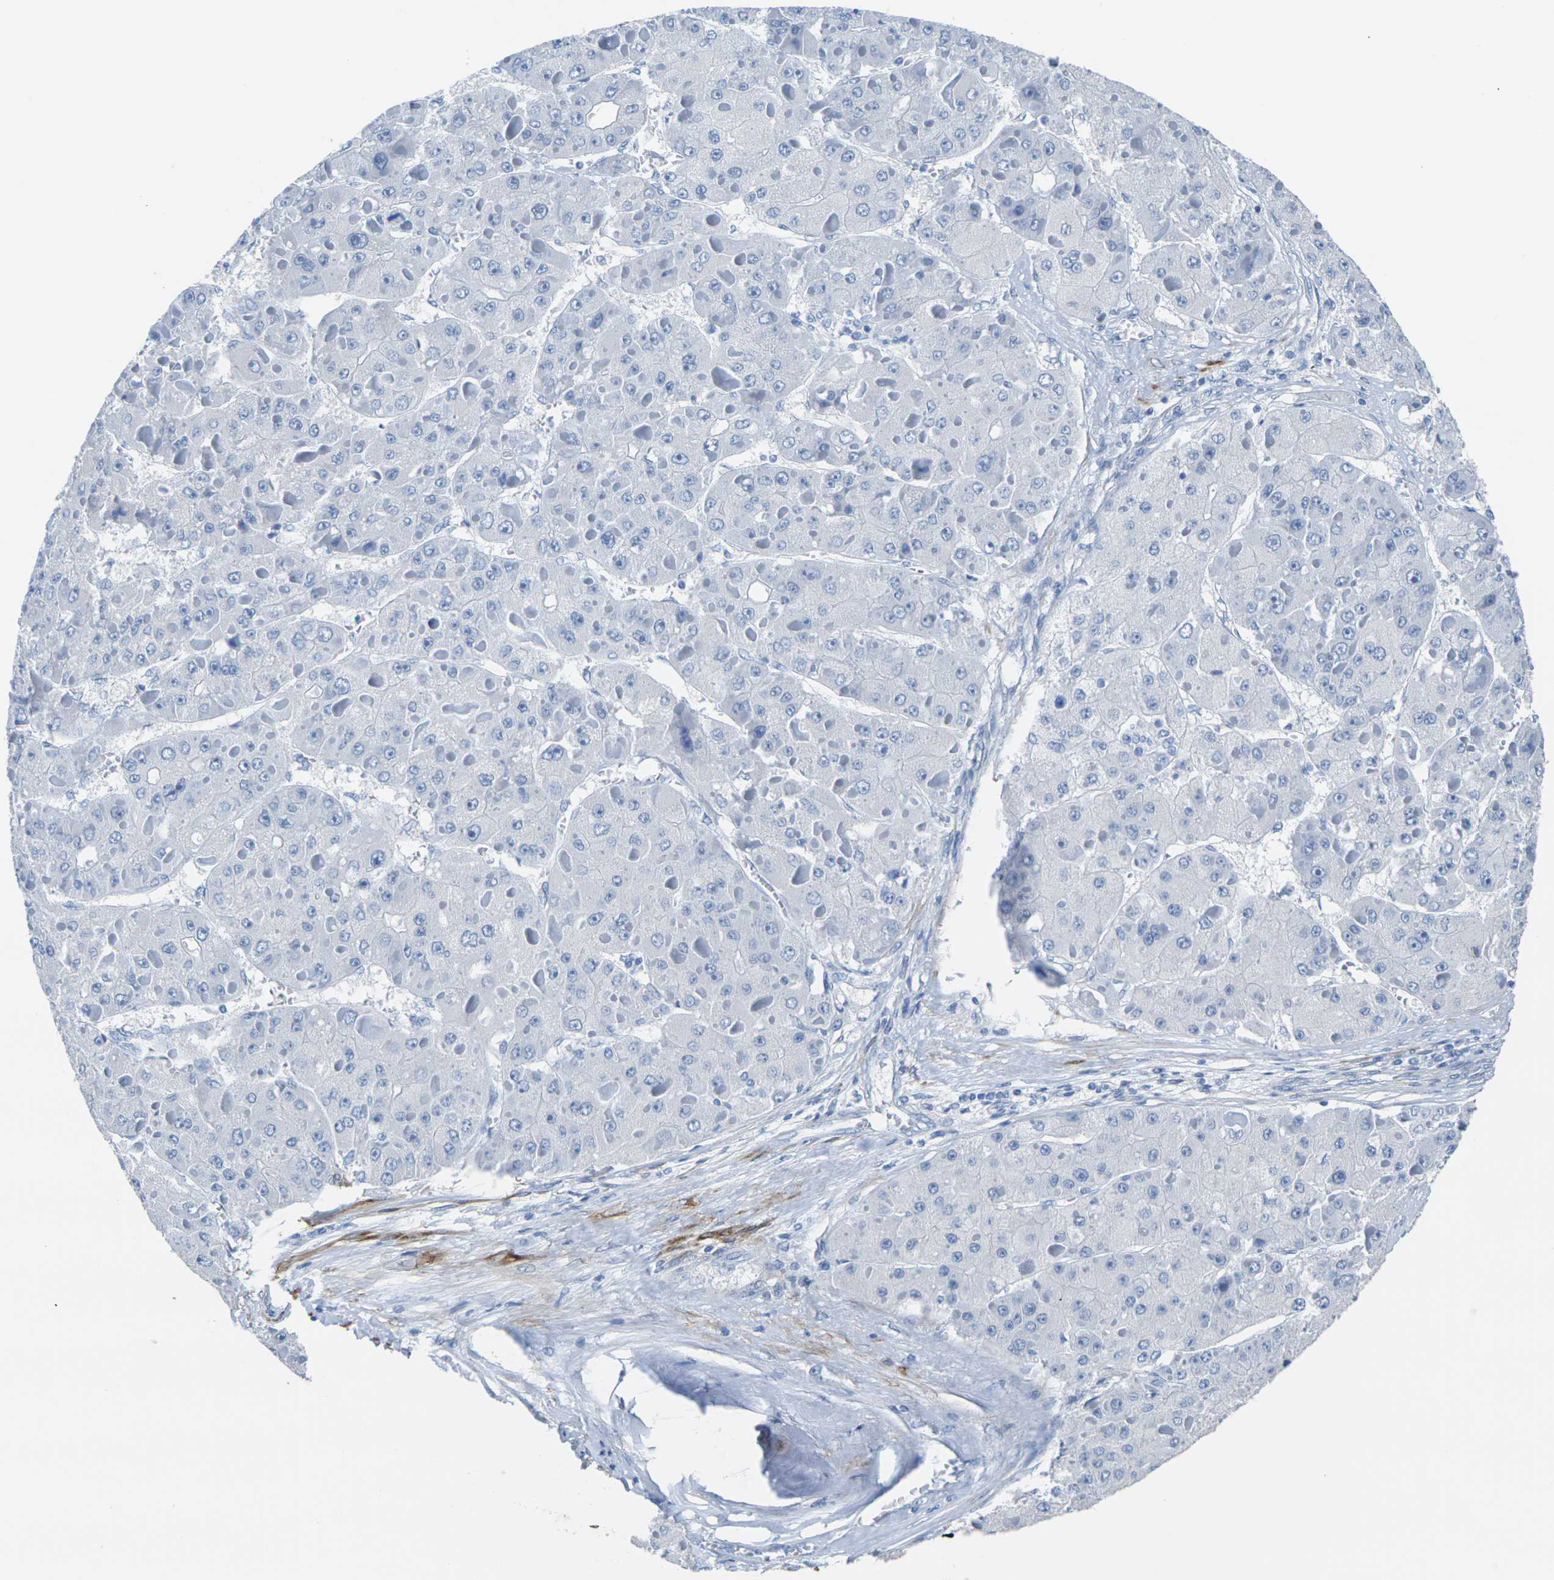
{"staining": {"intensity": "negative", "quantity": "none", "location": "none"}, "tissue": "liver cancer", "cell_type": "Tumor cells", "image_type": "cancer", "snomed": [{"axis": "morphology", "description": "Carcinoma, Hepatocellular, NOS"}, {"axis": "topography", "description": "Liver"}], "caption": "This is a image of immunohistochemistry (IHC) staining of liver cancer, which shows no staining in tumor cells. The staining is performed using DAB (3,3'-diaminobenzidine) brown chromogen with nuclei counter-stained in using hematoxylin.", "gene": "CNN1", "patient": {"sex": "female", "age": 73}}